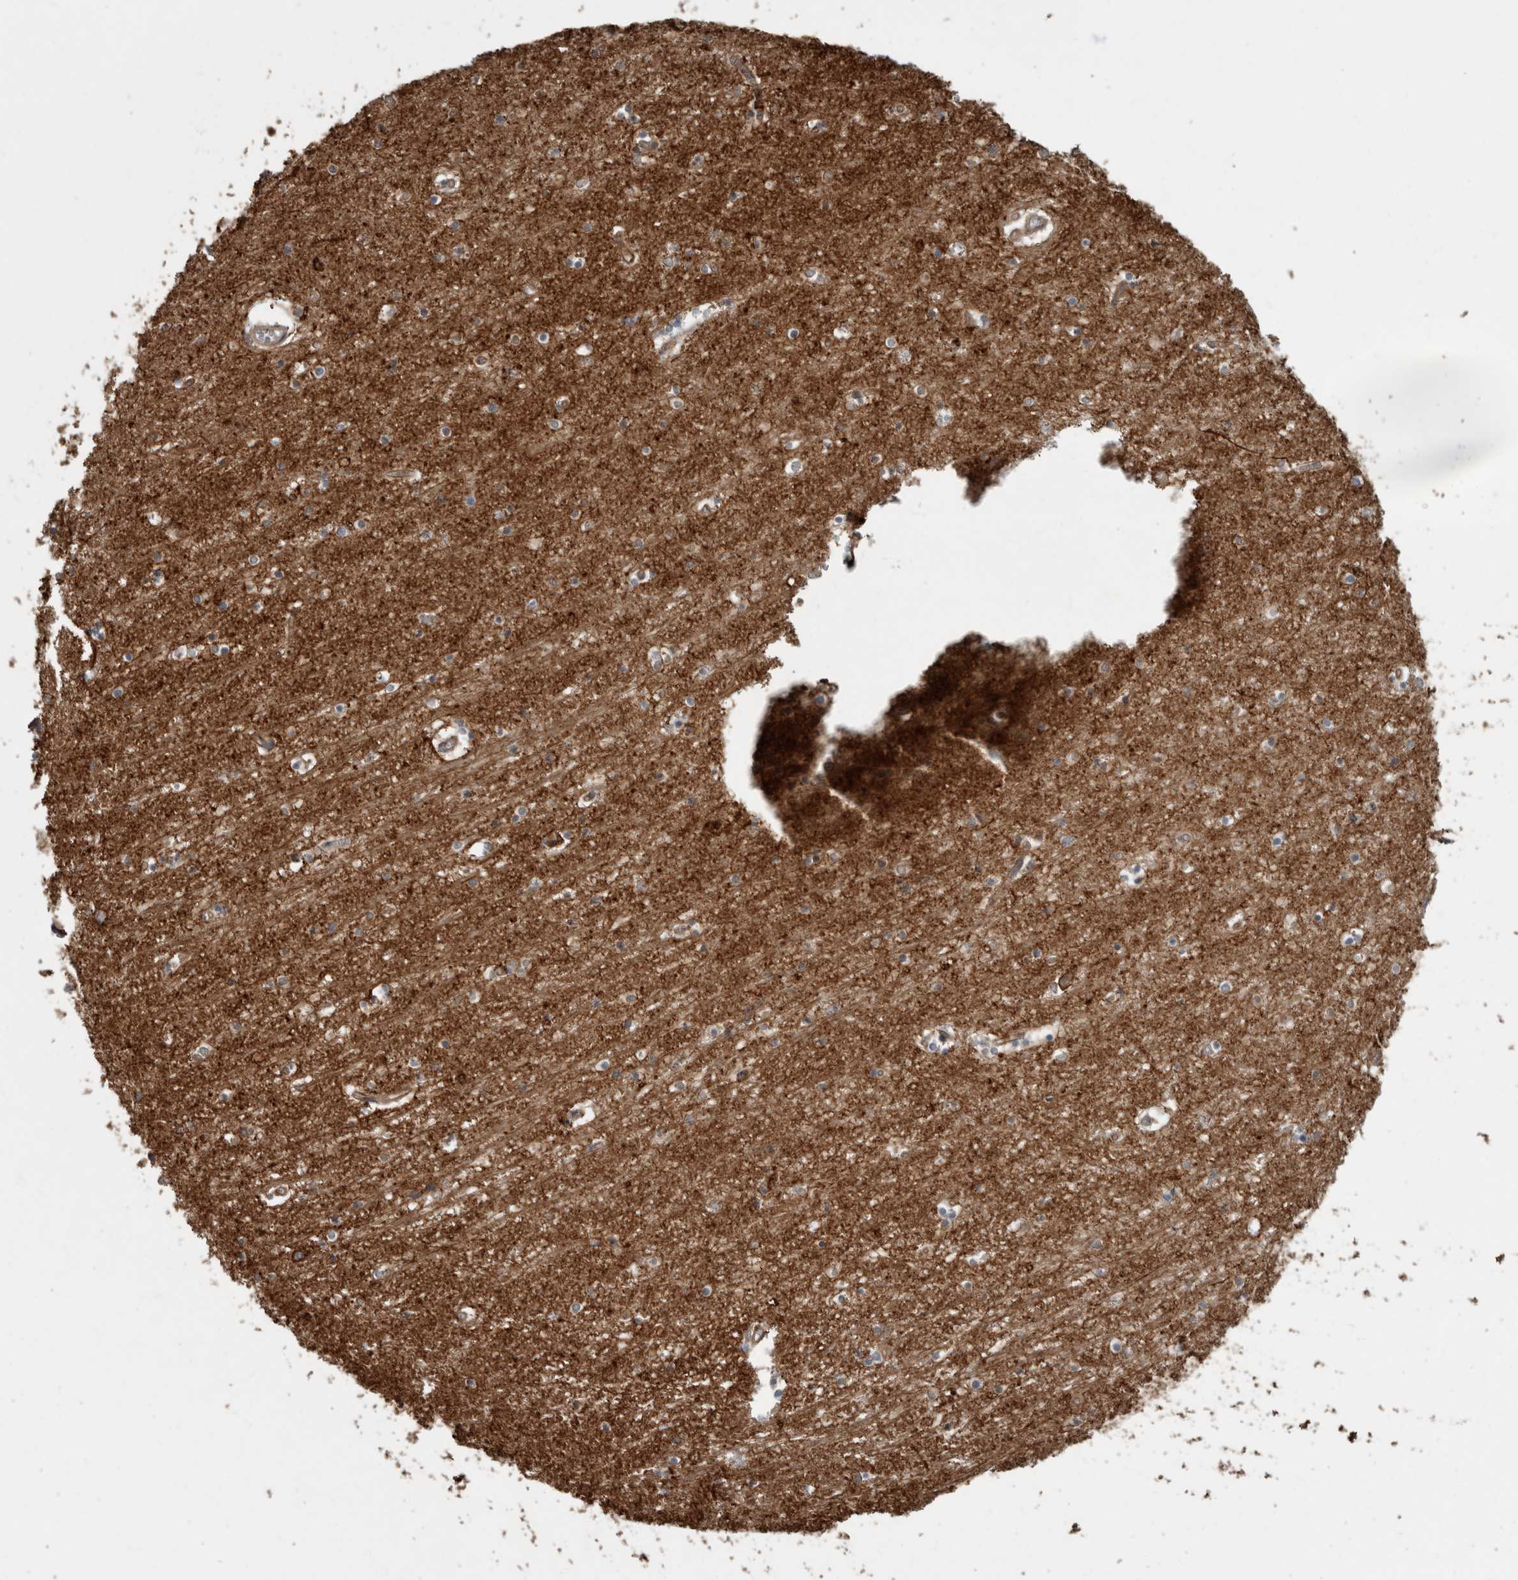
{"staining": {"intensity": "moderate", "quantity": "<25%", "location": "cytoplasmic/membranous"}, "tissue": "hippocampus", "cell_type": "Glial cells", "image_type": "normal", "snomed": [{"axis": "morphology", "description": "Normal tissue, NOS"}, {"axis": "topography", "description": "Hippocampus"}], "caption": "Immunohistochemistry (DAB (3,3'-diaminobenzidine)) staining of normal human hippocampus displays moderate cytoplasmic/membranous protein positivity in approximately <25% of glial cells.", "gene": "VEGFD", "patient": {"sex": "male", "age": 70}}